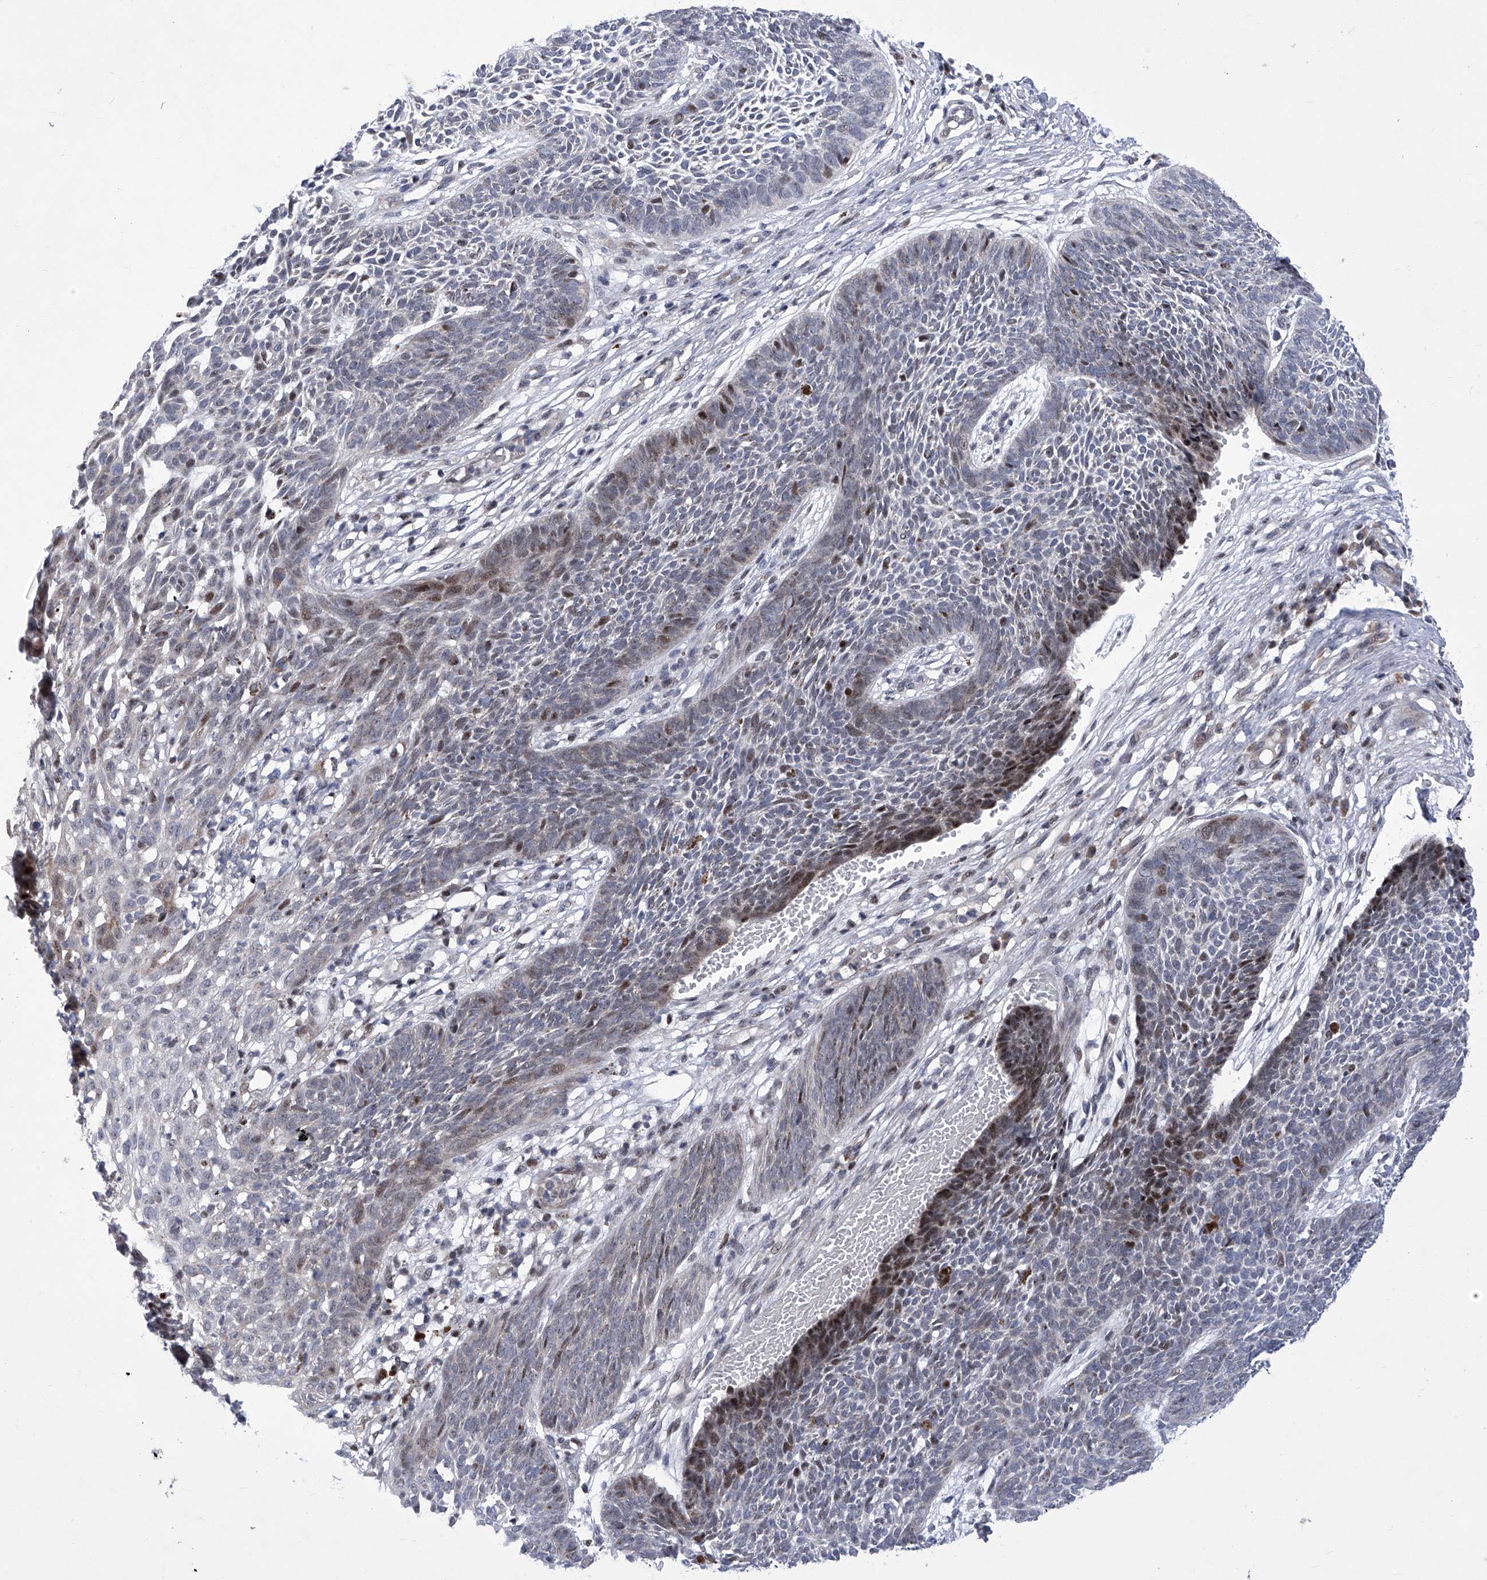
{"staining": {"intensity": "moderate", "quantity": "<25%", "location": "nuclear"}, "tissue": "skin cancer", "cell_type": "Tumor cells", "image_type": "cancer", "snomed": [{"axis": "morphology", "description": "Basal cell carcinoma"}, {"axis": "topography", "description": "Skin"}], "caption": "Immunohistochemical staining of human skin cancer reveals low levels of moderate nuclear expression in approximately <25% of tumor cells.", "gene": "NUFIP1", "patient": {"sex": "female", "age": 84}}